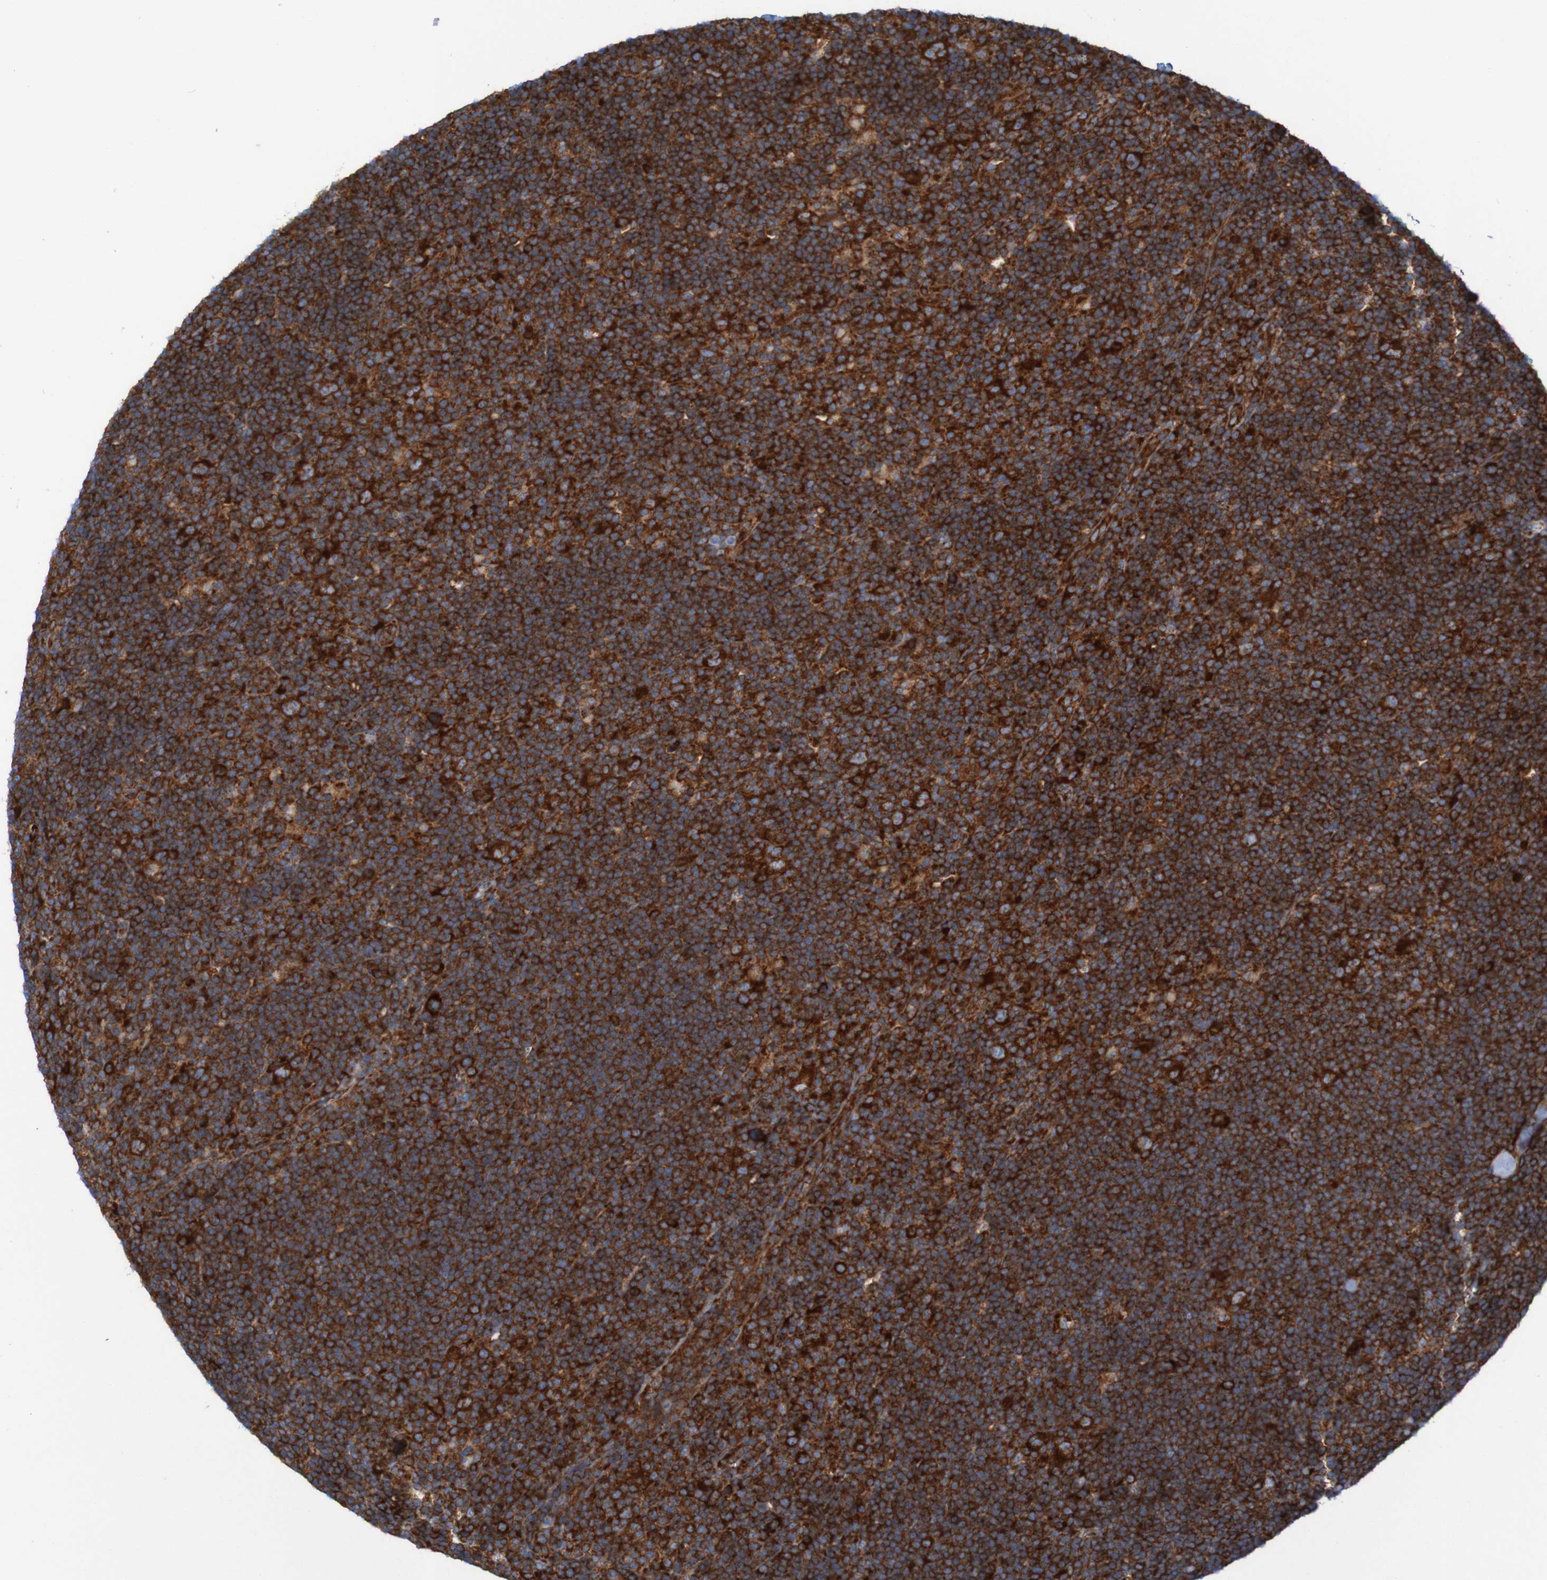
{"staining": {"intensity": "strong", "quantity": ">75%", "location": "cytoplasmic/membranous"}, "tissue": "lymphoma", "cell_type": "Tumor cells", "image_type": "cancer", "snomed": [{"axis": "morphology", "description": "Hodgkin's disease, NOS"}, {"axis": "topography", "description": "Lymph node"}], "caption": "Brown immunohistochemical staining in human lymphoma exhibits strong cytoplasmic/membranous positivity in approximately >75% of tumor cells.", "gene": "RPL10", "patient": {"sex": "female", "age": 57}}